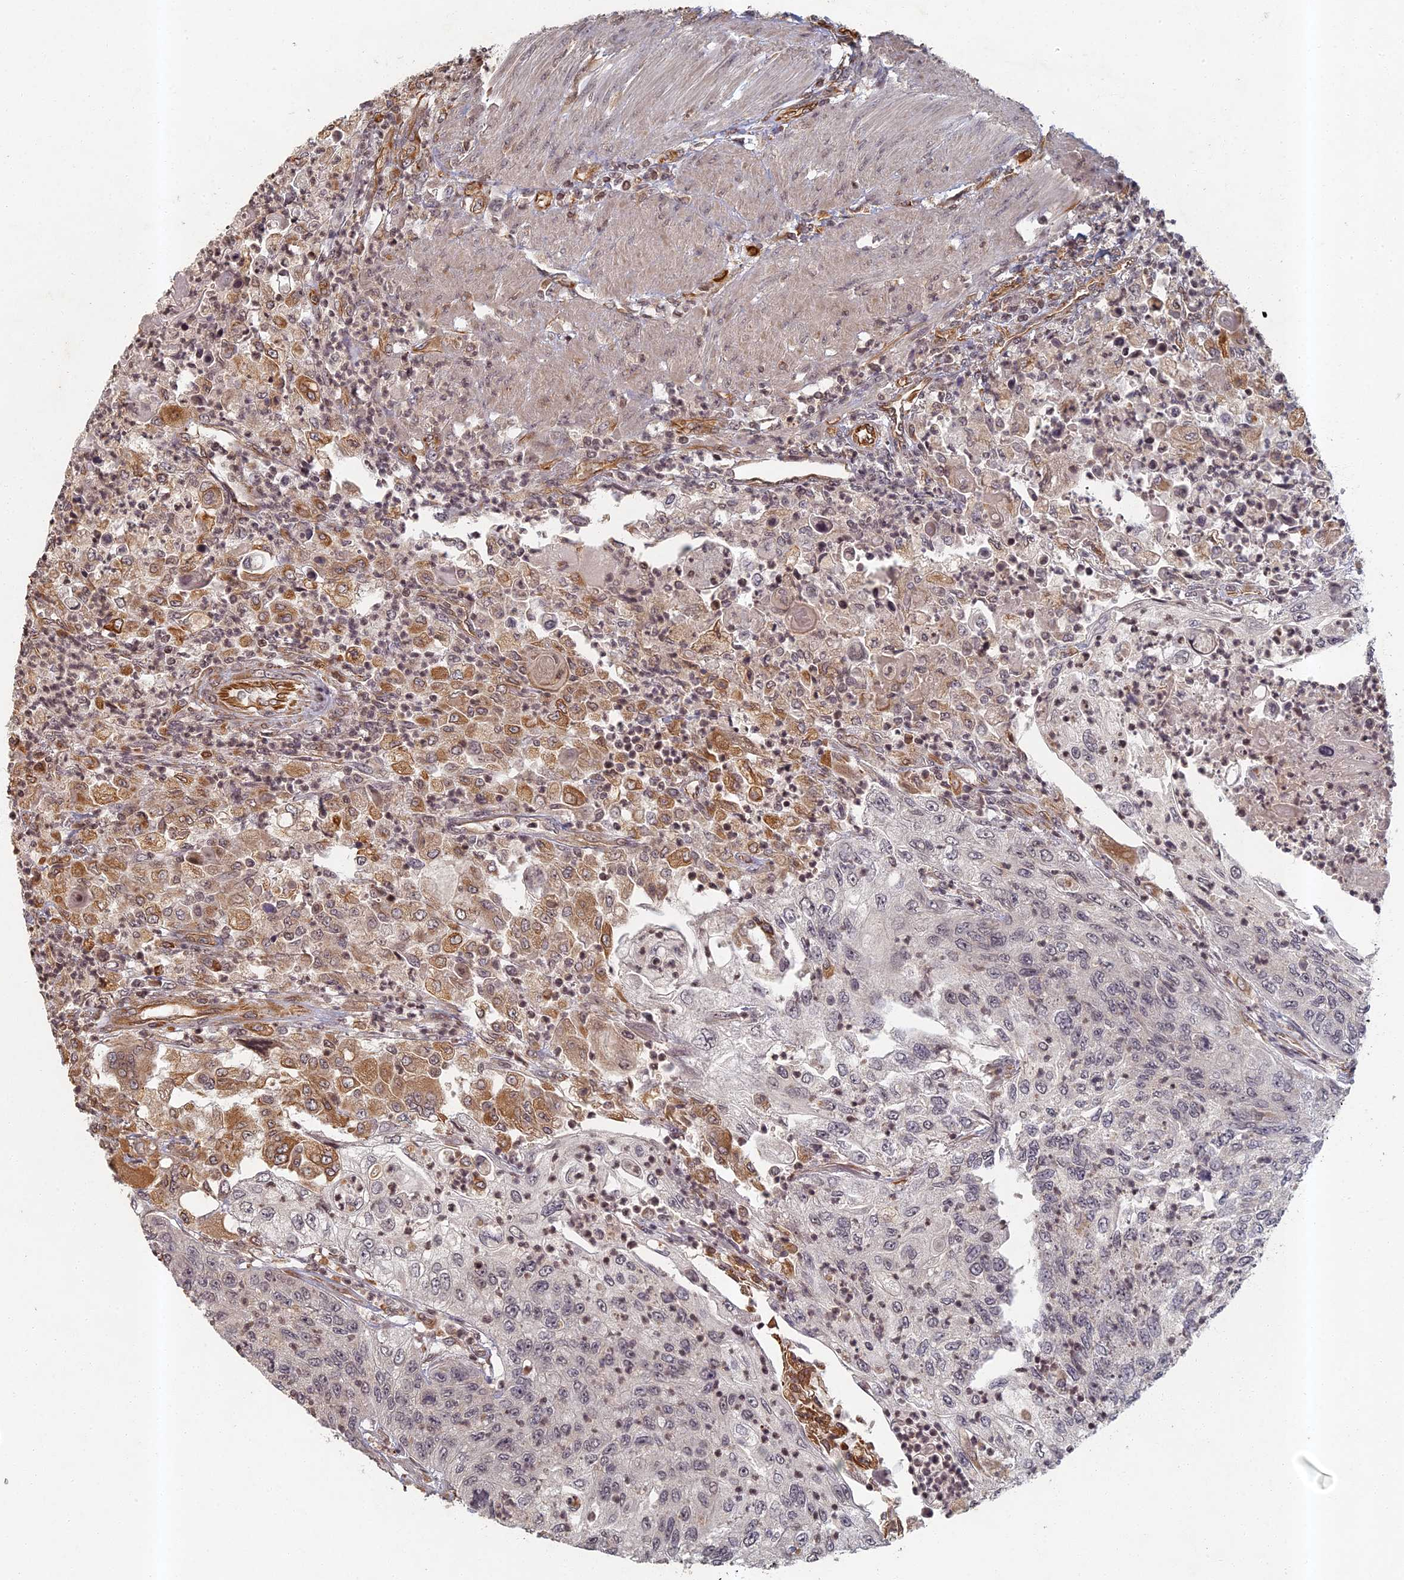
{"staining": {"intensity": "moderate", "quantity": "<25%", "location": "cytoplasmic/membranous"}, "tissue": "urothelial cancer", "cell_type": "Tumor cells", "image_type": "cancer", "snomed": [{"axis": "morphology", "description": "Urothelial carcinoma, High grade"}, {"axis": "topography", "description": "Urinary bladder"}], "caption": "Tumor cells exhibit low levels of moderate cytoplasmic/membranous staining in approximately <25% of cells in human urothelial cancer. The staining is performed using DAB brown chromogen to label protein expression. The nuclei are counter-stained blue using hematoxylin.", "gene": "ABCB10", "patient": {"sex": "female", "age": 60}}